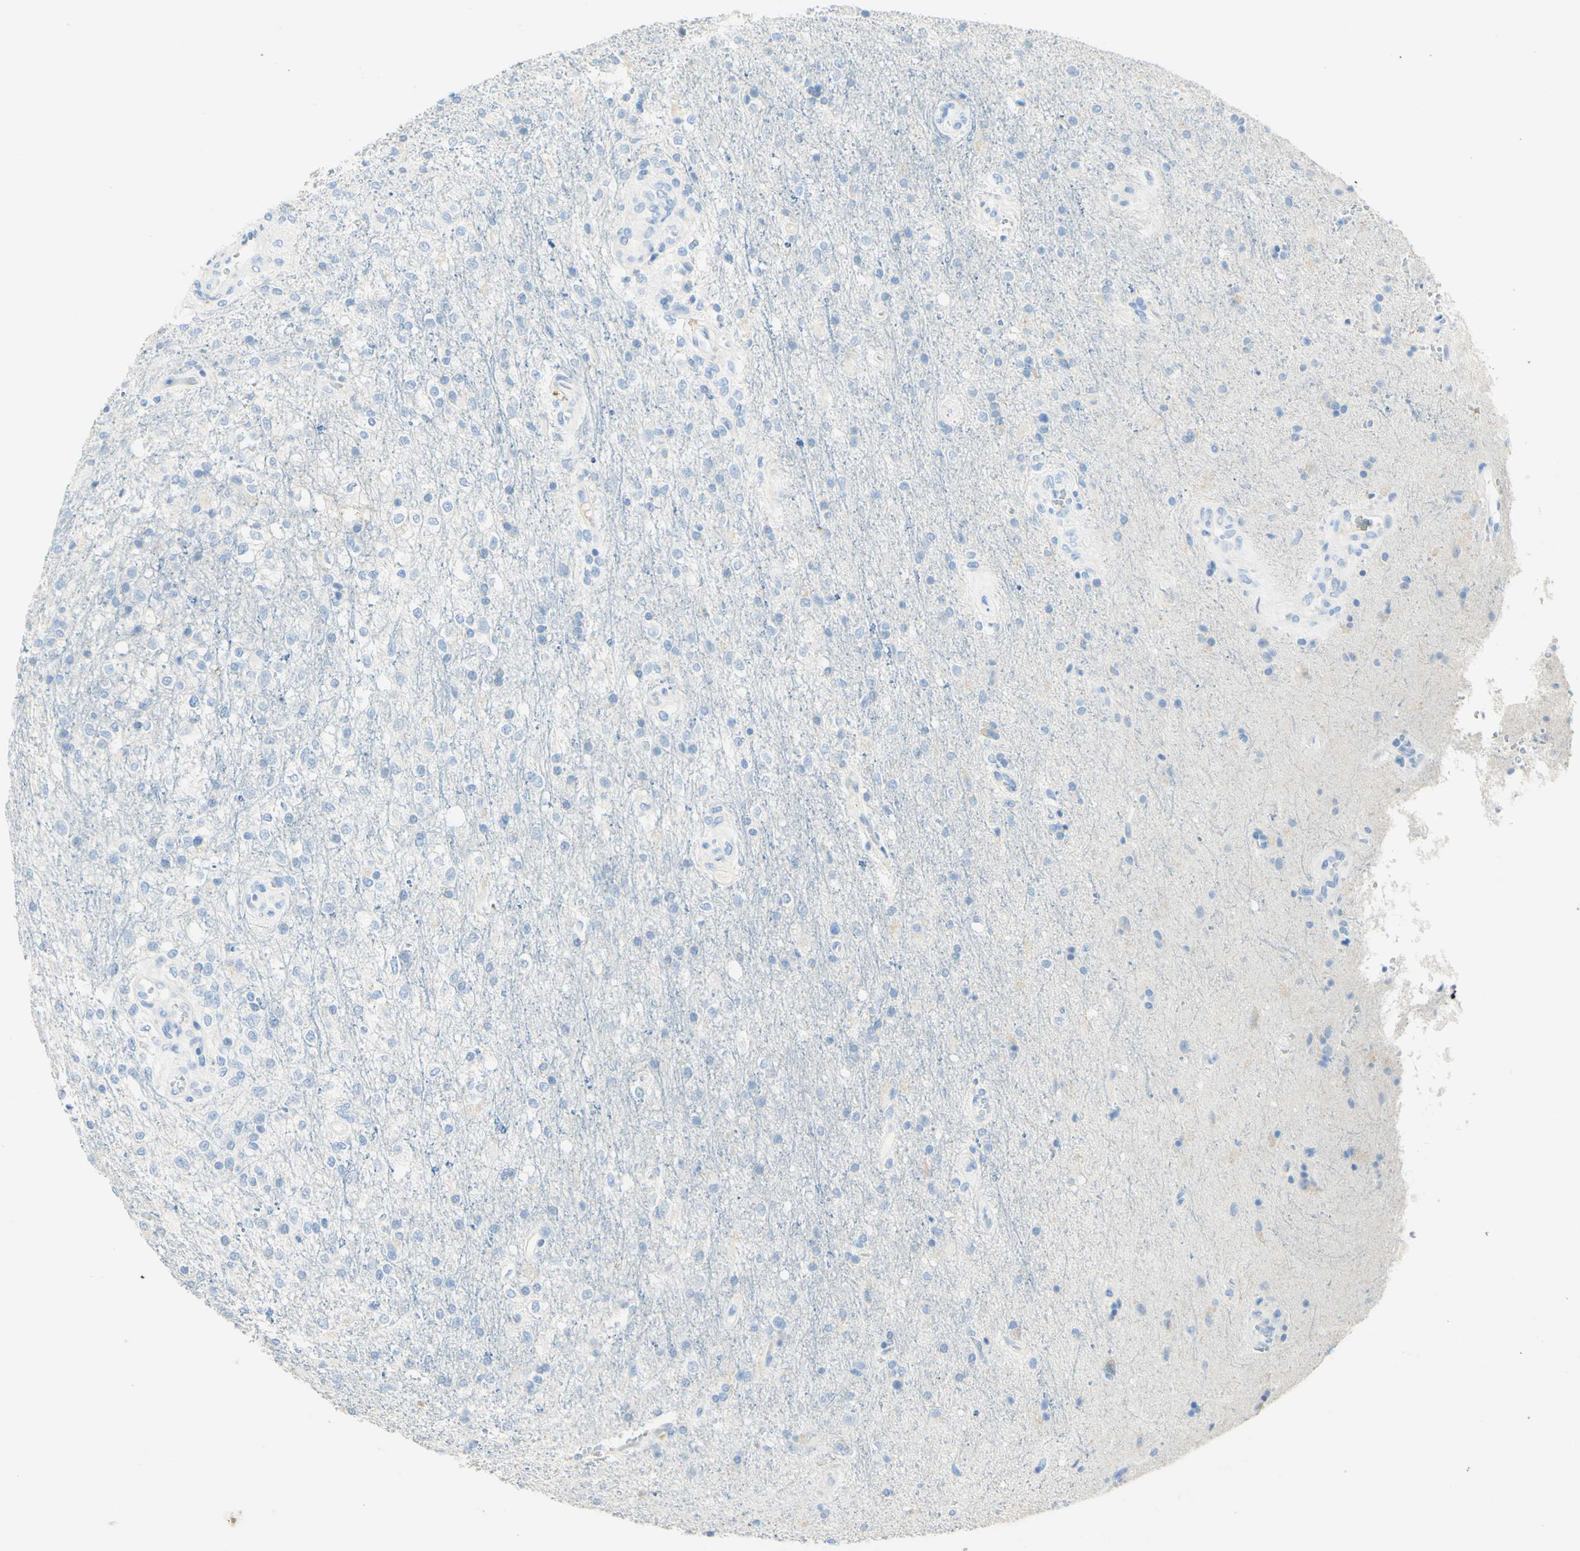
{"staining": {"intensity": "negative", "quantity": "none", "location": "none"}, "tissue": "glioma", "cell_type": "Tumor cells", "image_type": "cancer", "snomed": [{"axis": "morphology", "description": "Normal tissue, NOS"}, {"axis": "morphology", "description": "Glioma, malignant, High grade"}, {"axis": "topography", "description": "Cerebral cortex"}], "caption": "Tumor cells are negative for protein expression in human glioma.", "gene": "PIGR", "patient": {"sex": "male", "age": 77}}